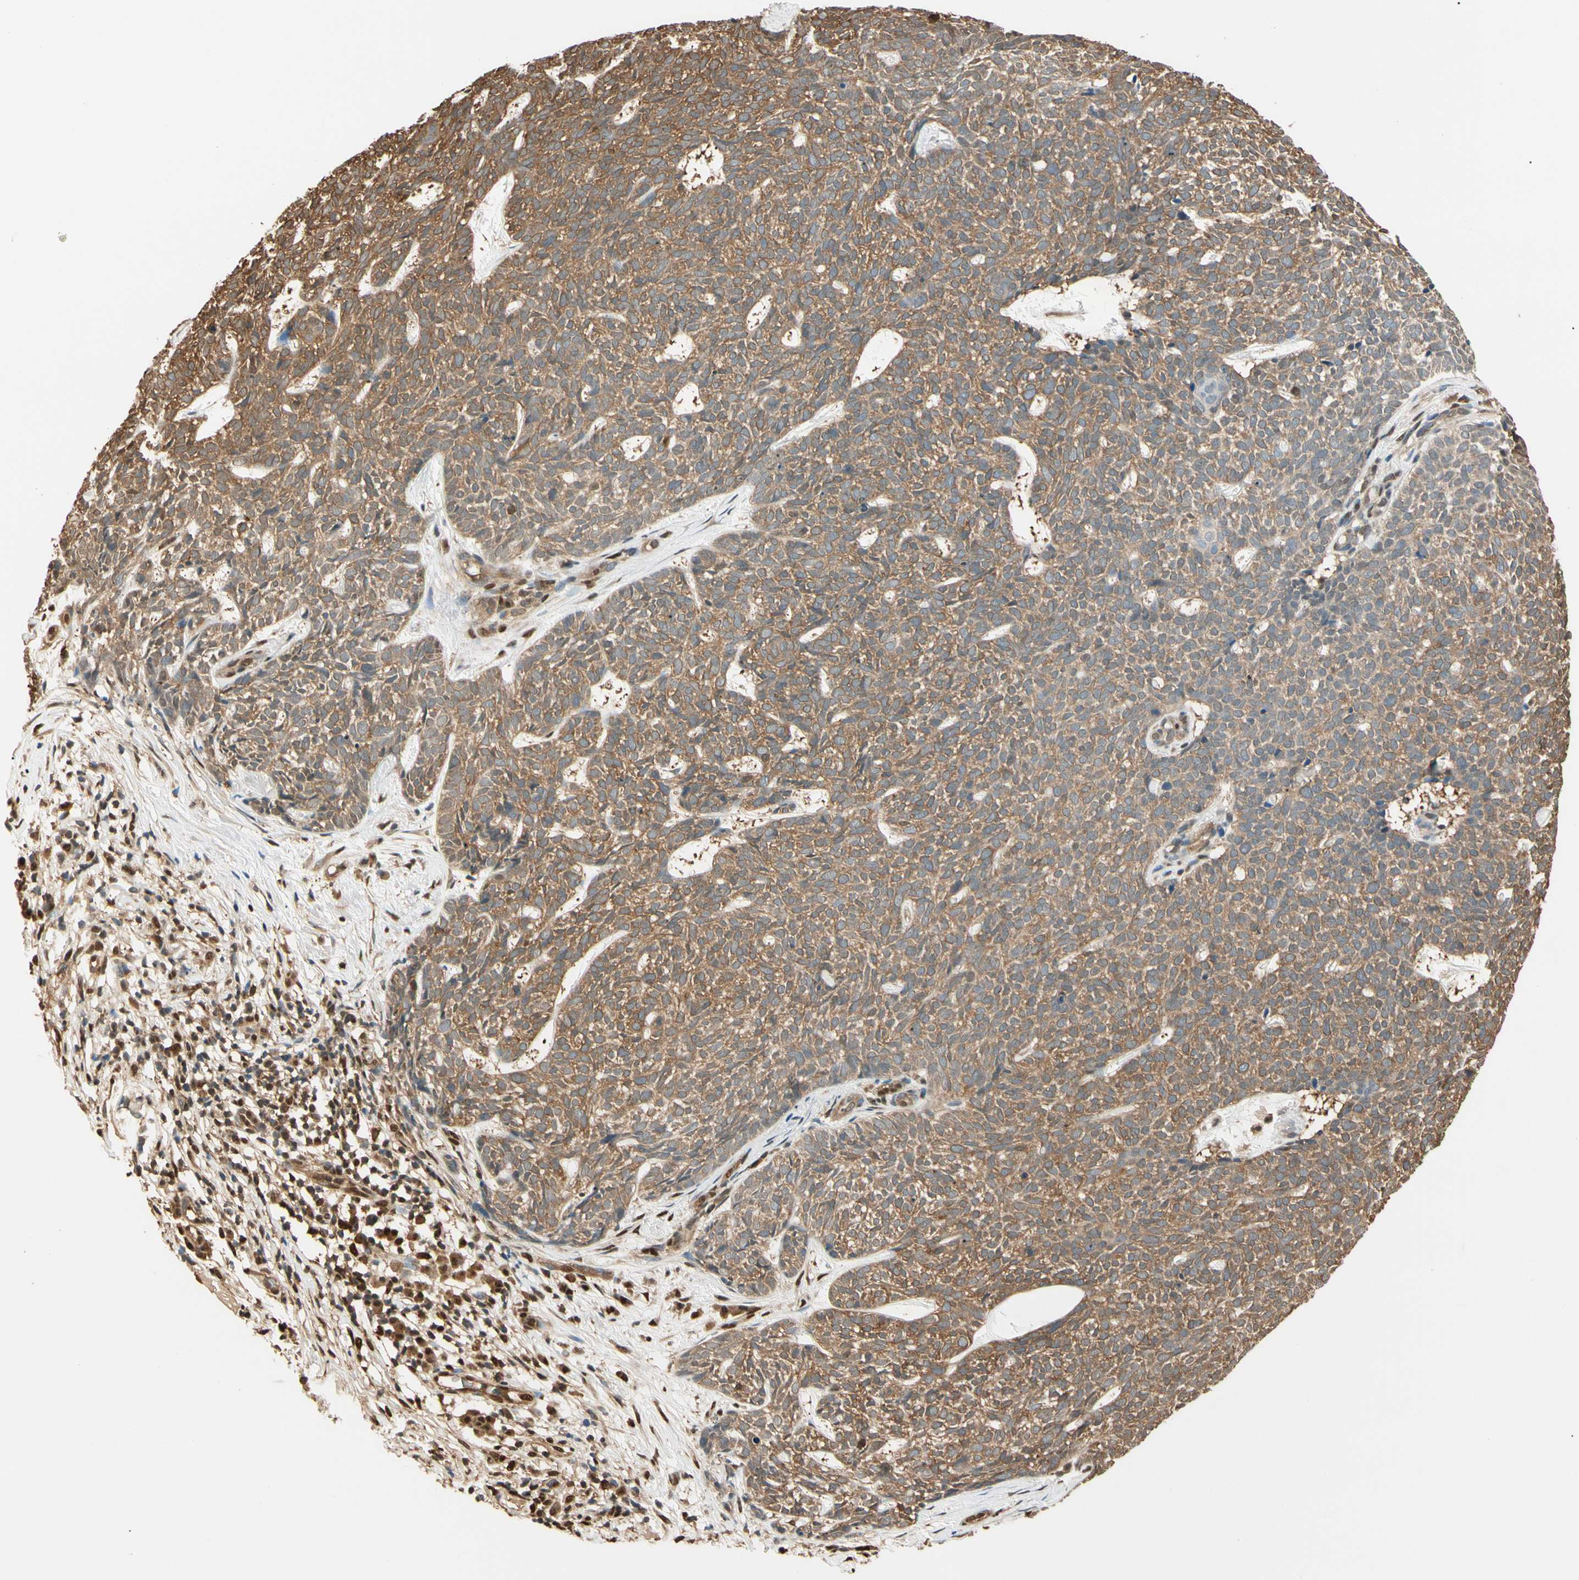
{"staining": {"intensity": "moderate", "quantity": ">75%", "location": "cytoplasmic/membranous"}, "tissue": "skin cancer", "cell_type": "Tumor cells", "image_type": "cancer", "snomed": [{"axis": "morphology", "description": "Basal cell carcinoma"}, {"axis": "topography", "description": "Skin"}], "caption": "This is an image of immunohistochemistry staining of skin cancer (basal cell carcinoma), which shows moderate staining in the cytoplasmic/membranous of tumor cells.", "gene": "PNCK", "patient": {"sex": "female", "age": 84}}